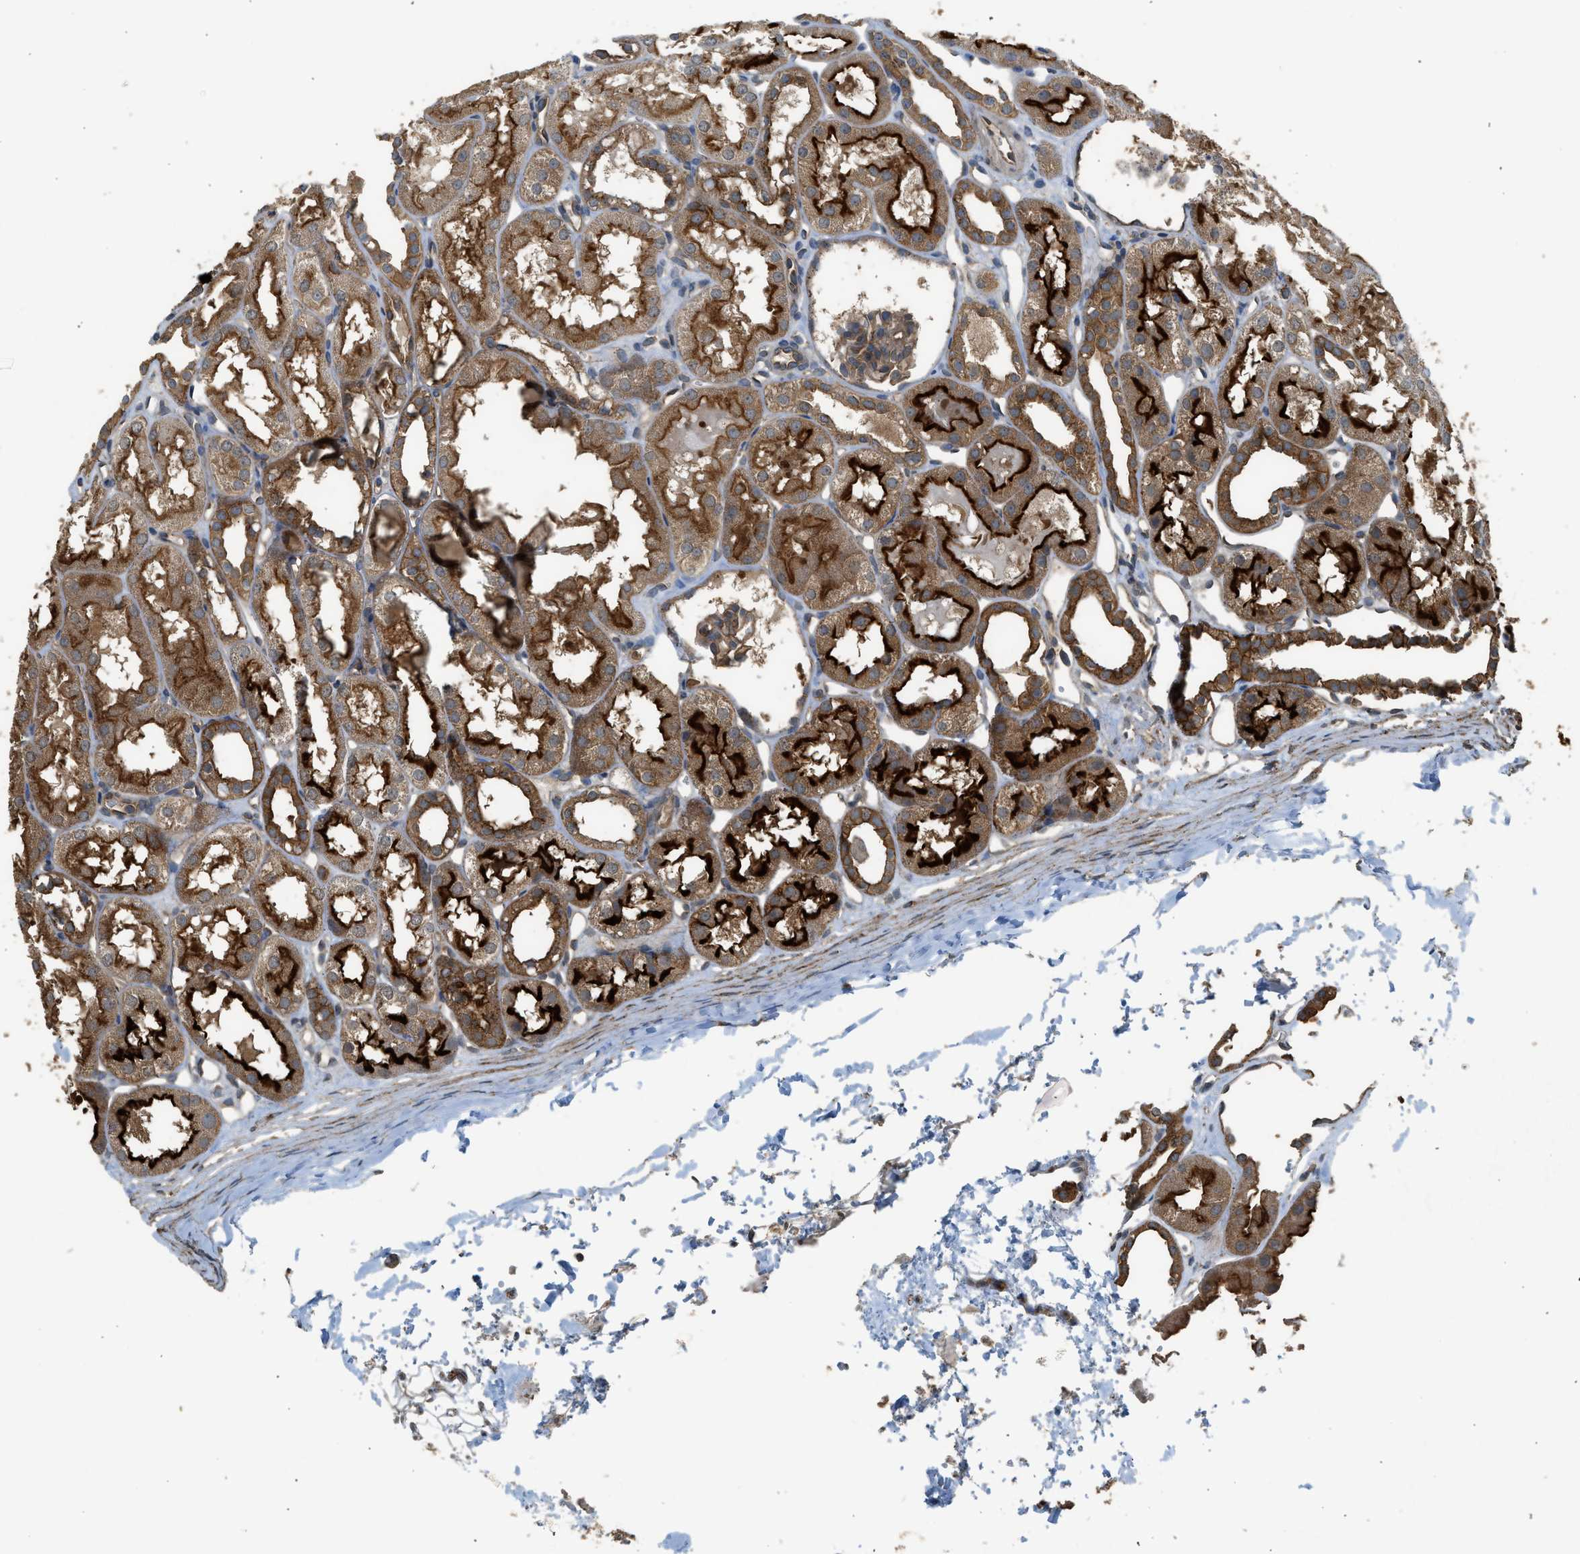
{"staining": {"intensity": "moderate", "quantity": ">75%", "location": "cytoplasmic/membranous"}, "tissue": "kidney", "cell_type": "Cells in glomeruli", "image_type": "normal", "snomed": [{"axis": "morphology", "description": "Normal tissue, NOS"}, {"axis": "topography", "description": "Kidney"}, {"axis": "topography", "description": "Urinary bladder"}], "caption": "Kidney stained with DAB IHC exhibits medium levels of moderate cytoplasmic/membranous expression in approximately >75% of cells in glomeruli. (Brightfield microscopy of DAB IHC at high magnification).", "gene": "HIP1R", "patient": {"sex": "male", "age": 16}}